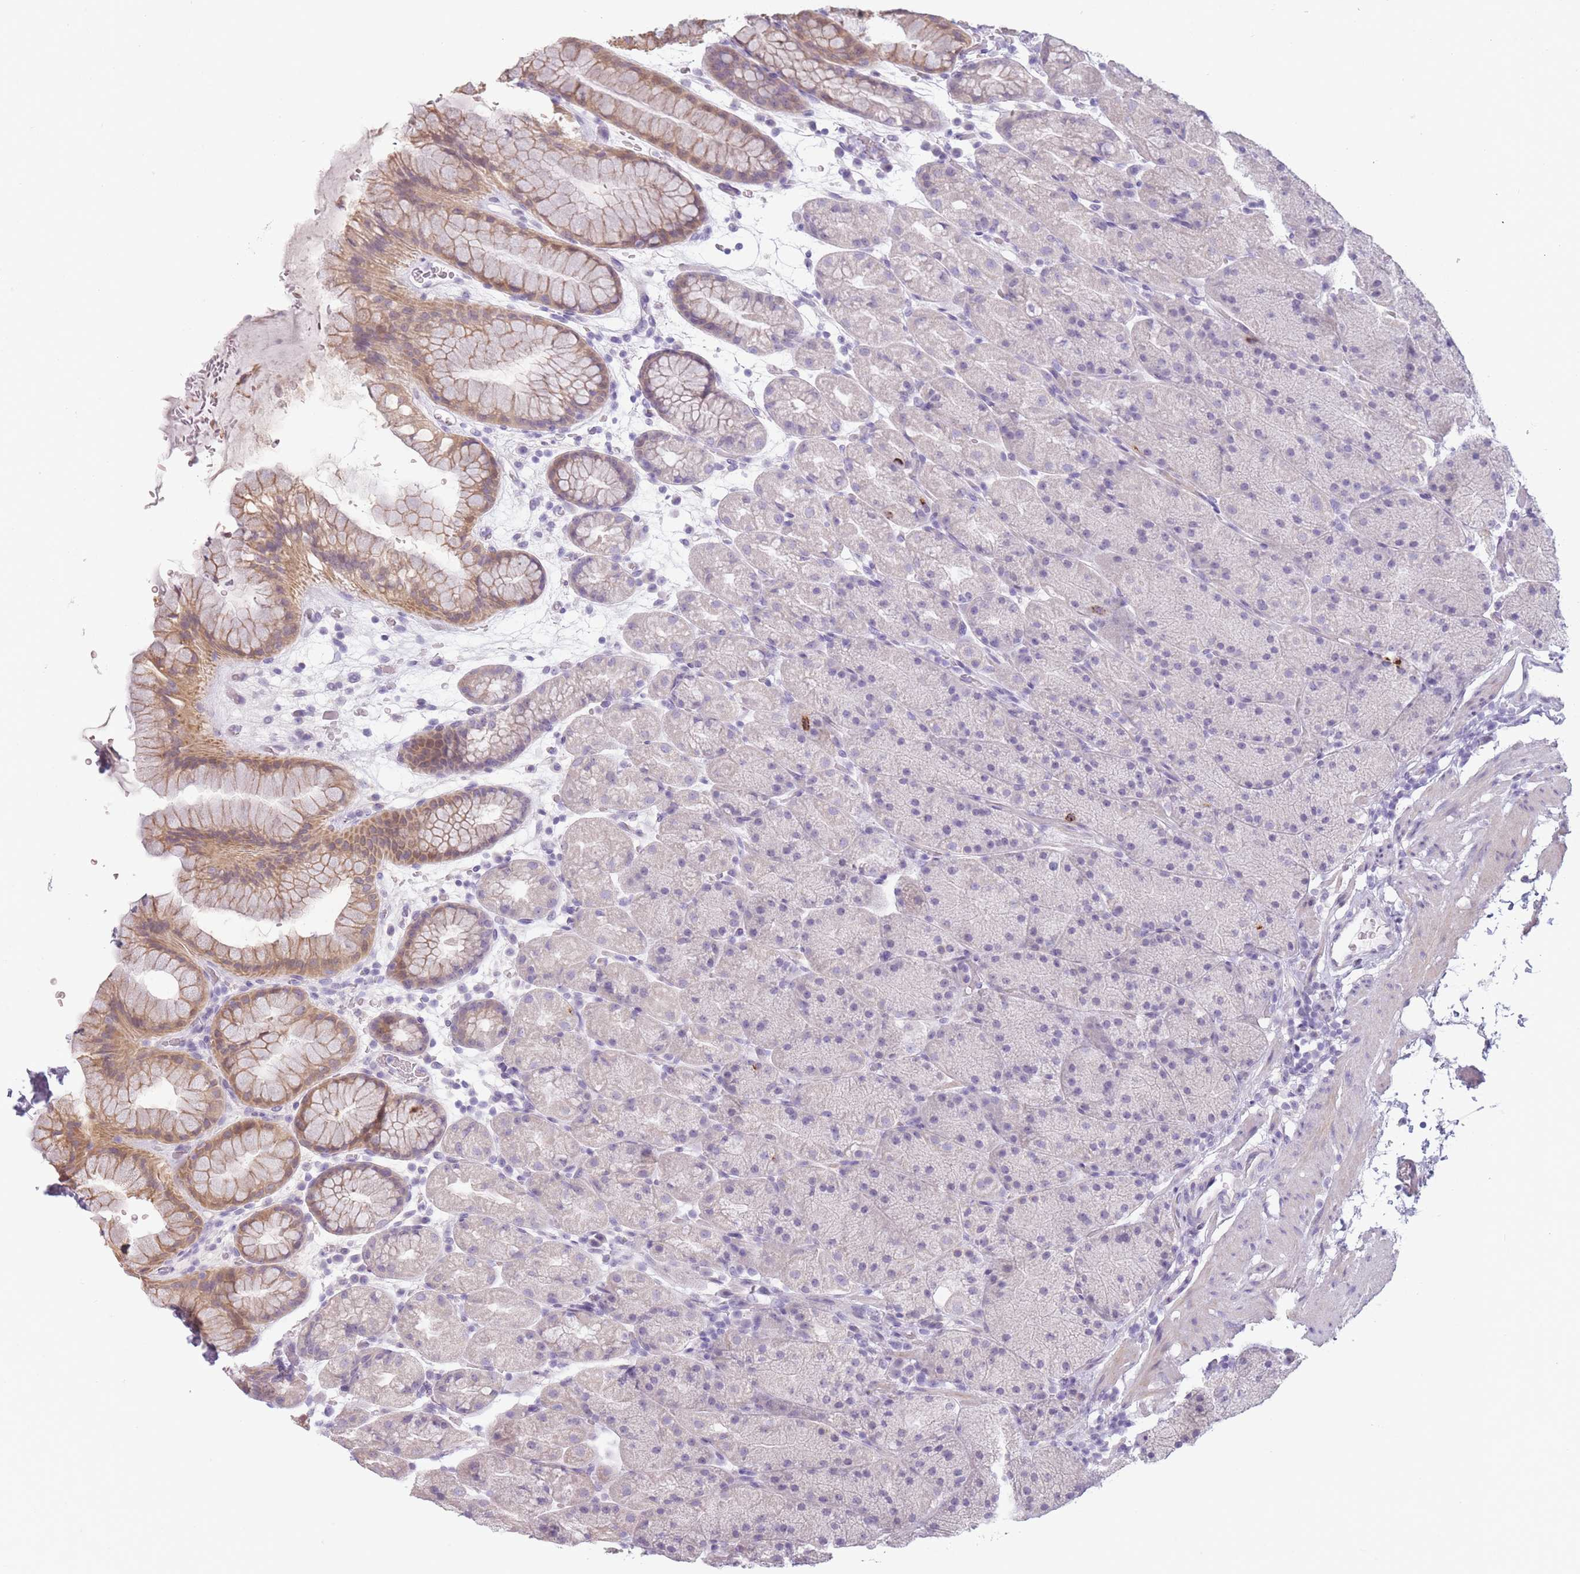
{"staining": {"intensity": "moderate", "quantity": "<25%", "location": "cytoplasmic/membranous"}, "tissue": "stomach", "cell_type": "Glandular cells", "image_type": "normal", "snomed": [{"axis": "morphology", "description": "Normal tissue, NOS"}, {"axis": "topography", "description": "Stomach, upper"}, {"axis": "topography", "description": "Stomach, lower"}], "caption": "Immunohistochemistry (IHC) staining of benign stomach, which shows low levels of moderate cytoplasmic/membranous staining in about <25% of glandular cells indicating moderate cytoplasmic/membranous protein positivity. The staining was performed using DAB (brown) for protein detection and nuclei were counterstained in hematoxylin (blue).", "gene": "TMEM236", "patient": {"sex": "male", "age": 67}}